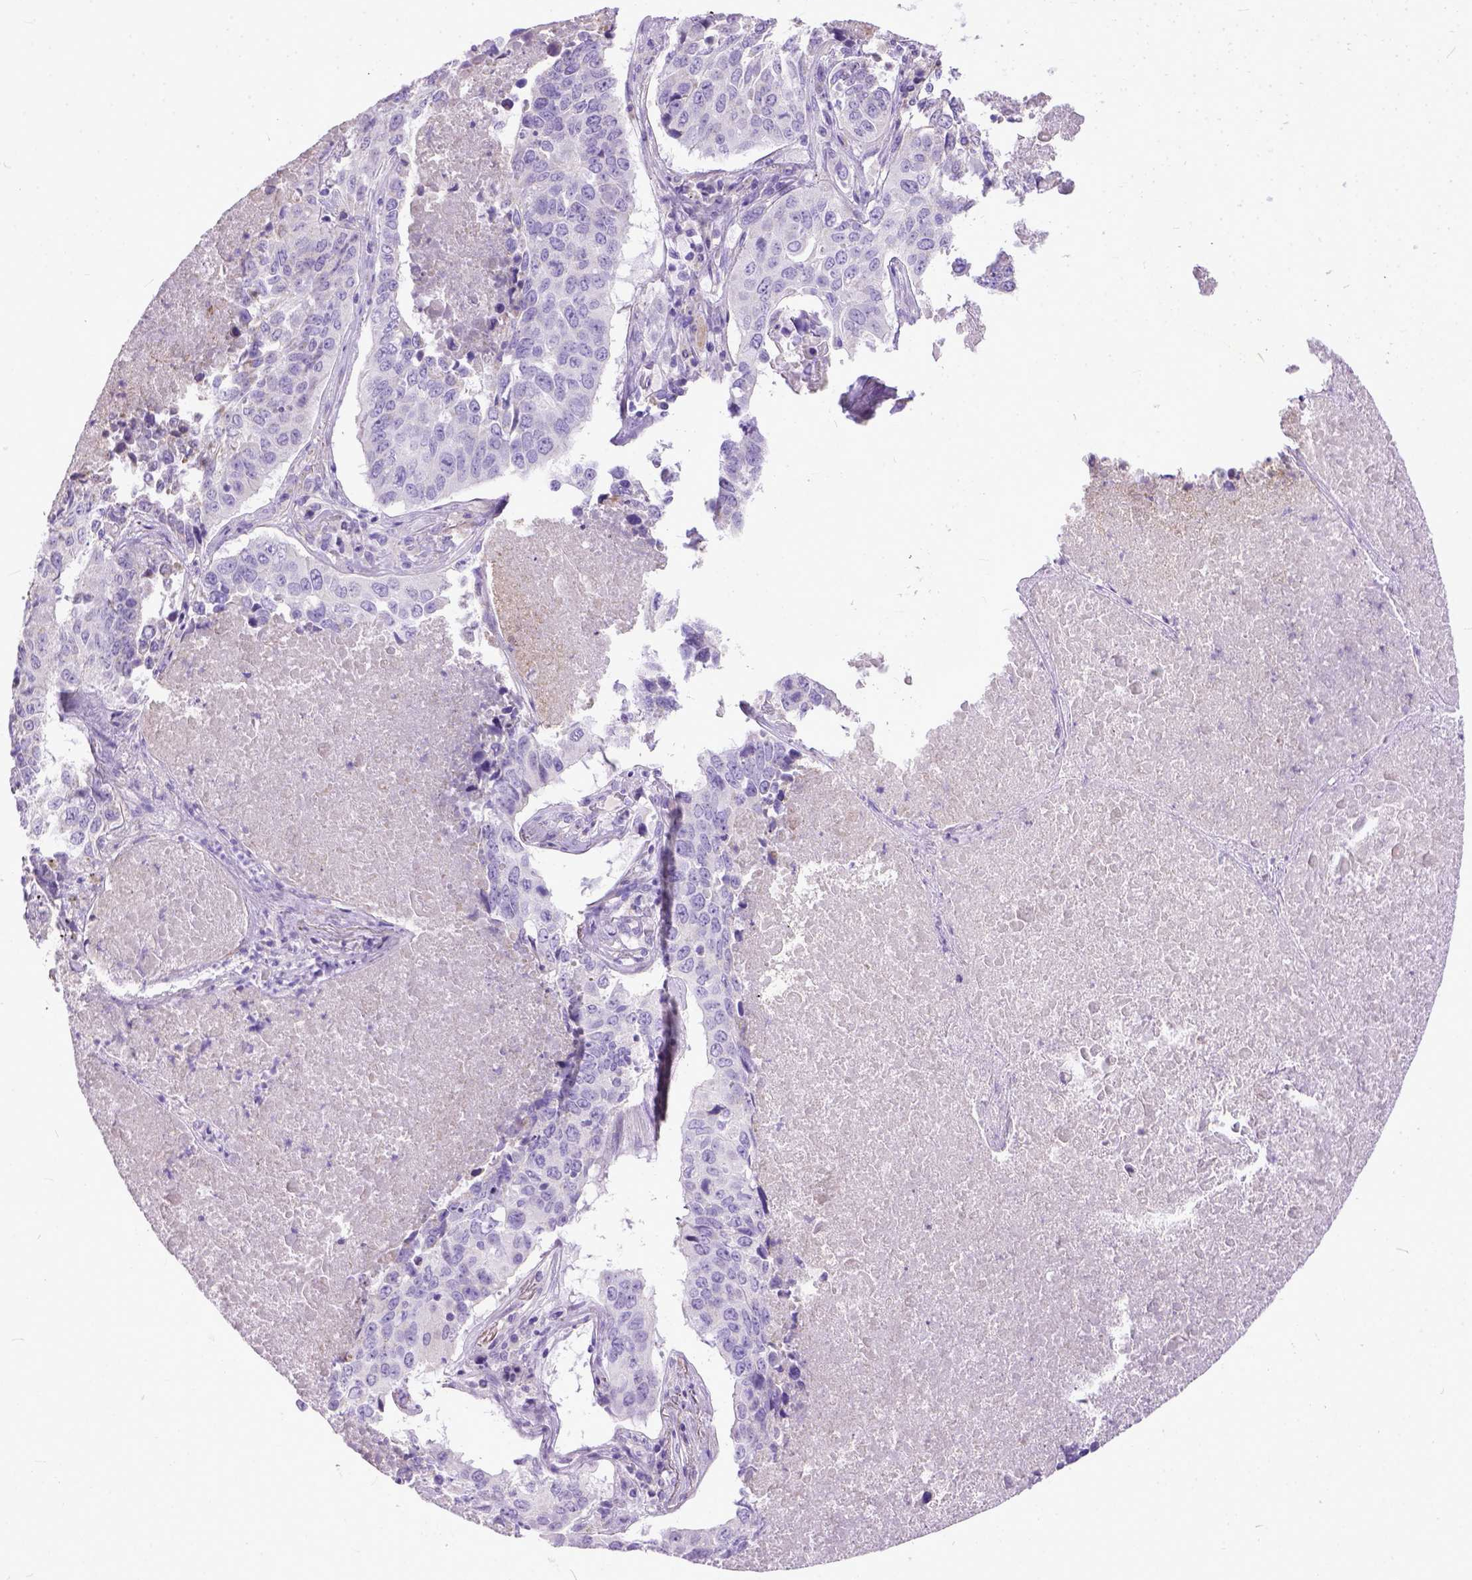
{"staining": {"intensity": "negative", "quantity": "none", "location": "none"}, "tissue": "lung cancer", "cell_type": "Tumor cells", "image_type": "cancer", "snomed": [{"axis": "morphology", "description": "Normal tissue, NOS"}, {"axis": "morphology", "description": "Squamous cell carcinoma, NOS"}, {"axis": "topography", "description": "Bronchus"}, {"axis": "topography", "description": "Lung"}], "caption": "There is no significant expression in tumor cells of lung cancer (squamous cell carcinoma). Brightfield microscopy of immunohistochemistry stained with DAB (brown) and hematoxylin (blue), captured at high magnification.", "gene": "PLK5", "patient": {"sex": "male", "age": 64}}